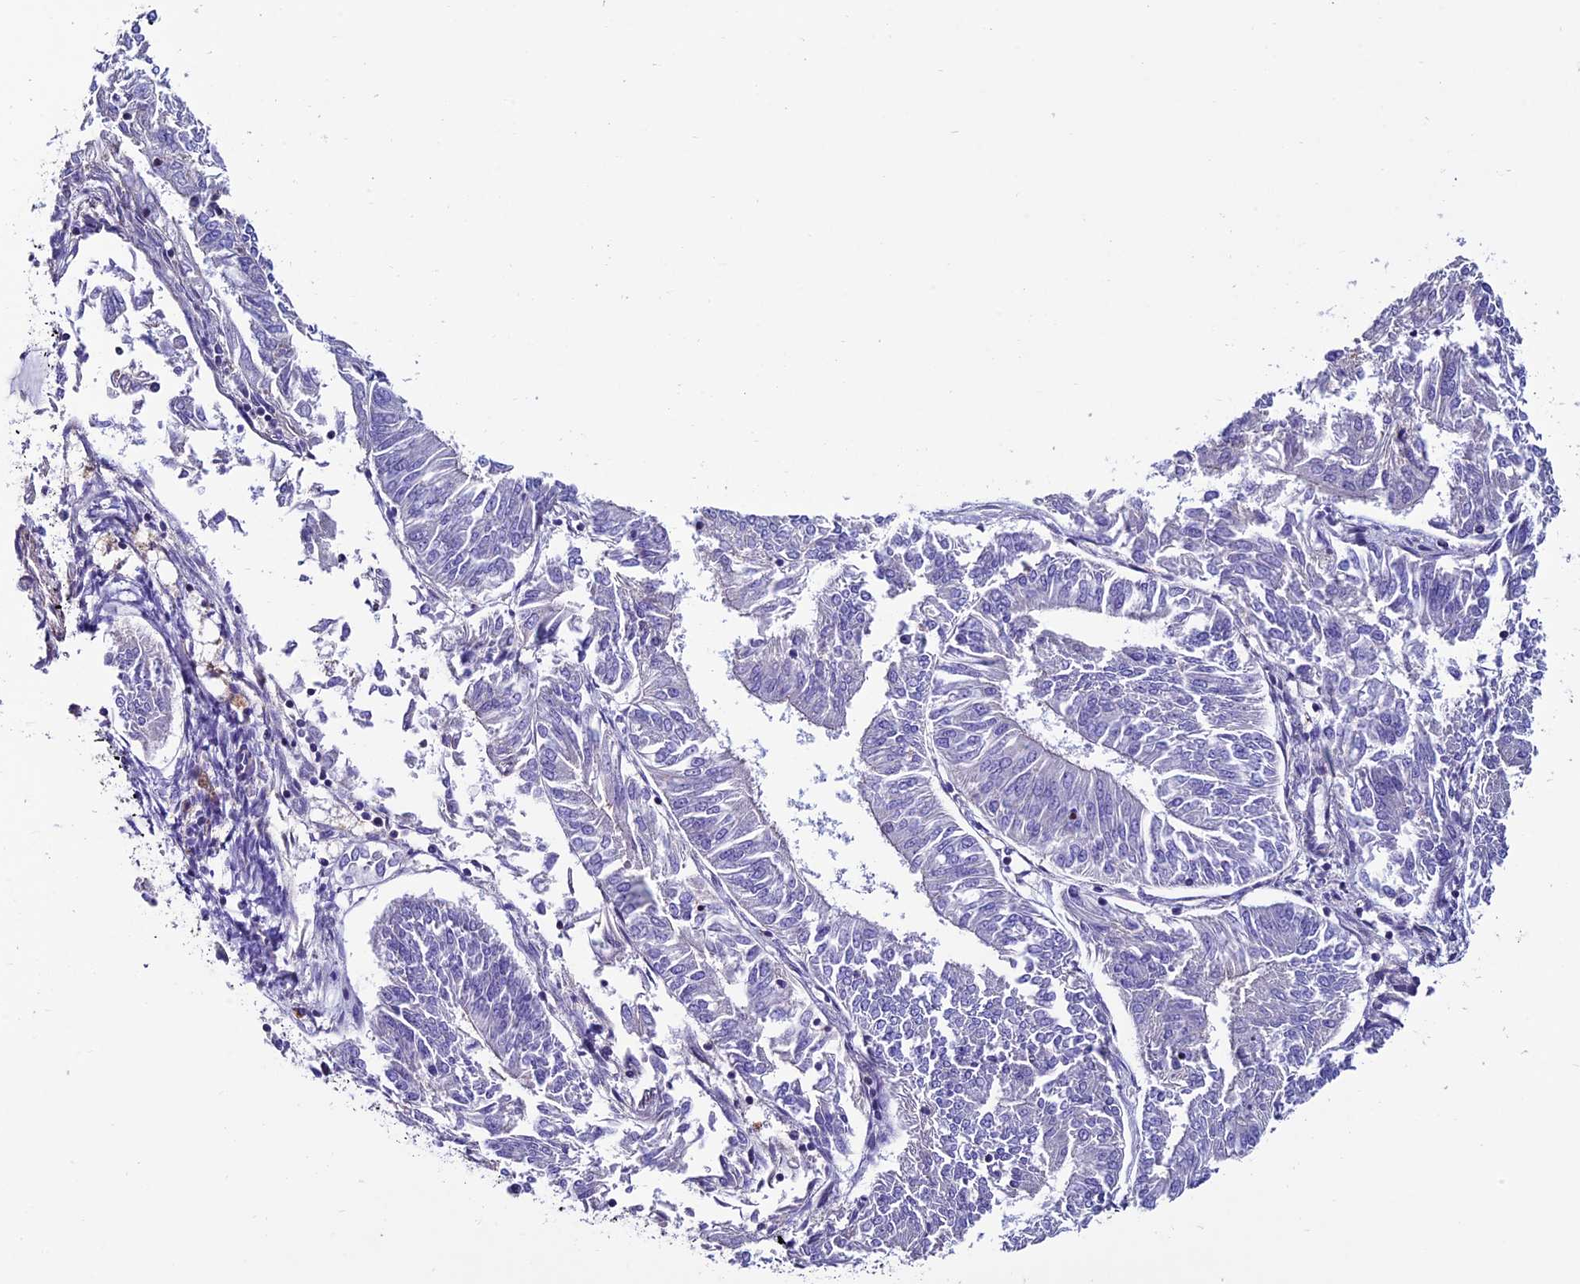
{"staining": {"intensity": "negative", "quantity": "none", "location": "none"}, "tissue": "endometrial cancer", "cell_type": "Tumor cells", "image_type": "cancer", "snomed": [{"axis": "morphology", "description": "Adenocarcinoma, NOS"}, {"axis": "topography", "description": "Endometrium"}], "caption": "Tumor cells show no significant staining in adenocarcinoma (endometrial). Brightfield microscopy of immunohistochemistry stained with DAB (brown) and hematoxylin (blue), captured at high magnification.", "gene": "FAM178B", "patient": {"sex": "female", "age": 58}}